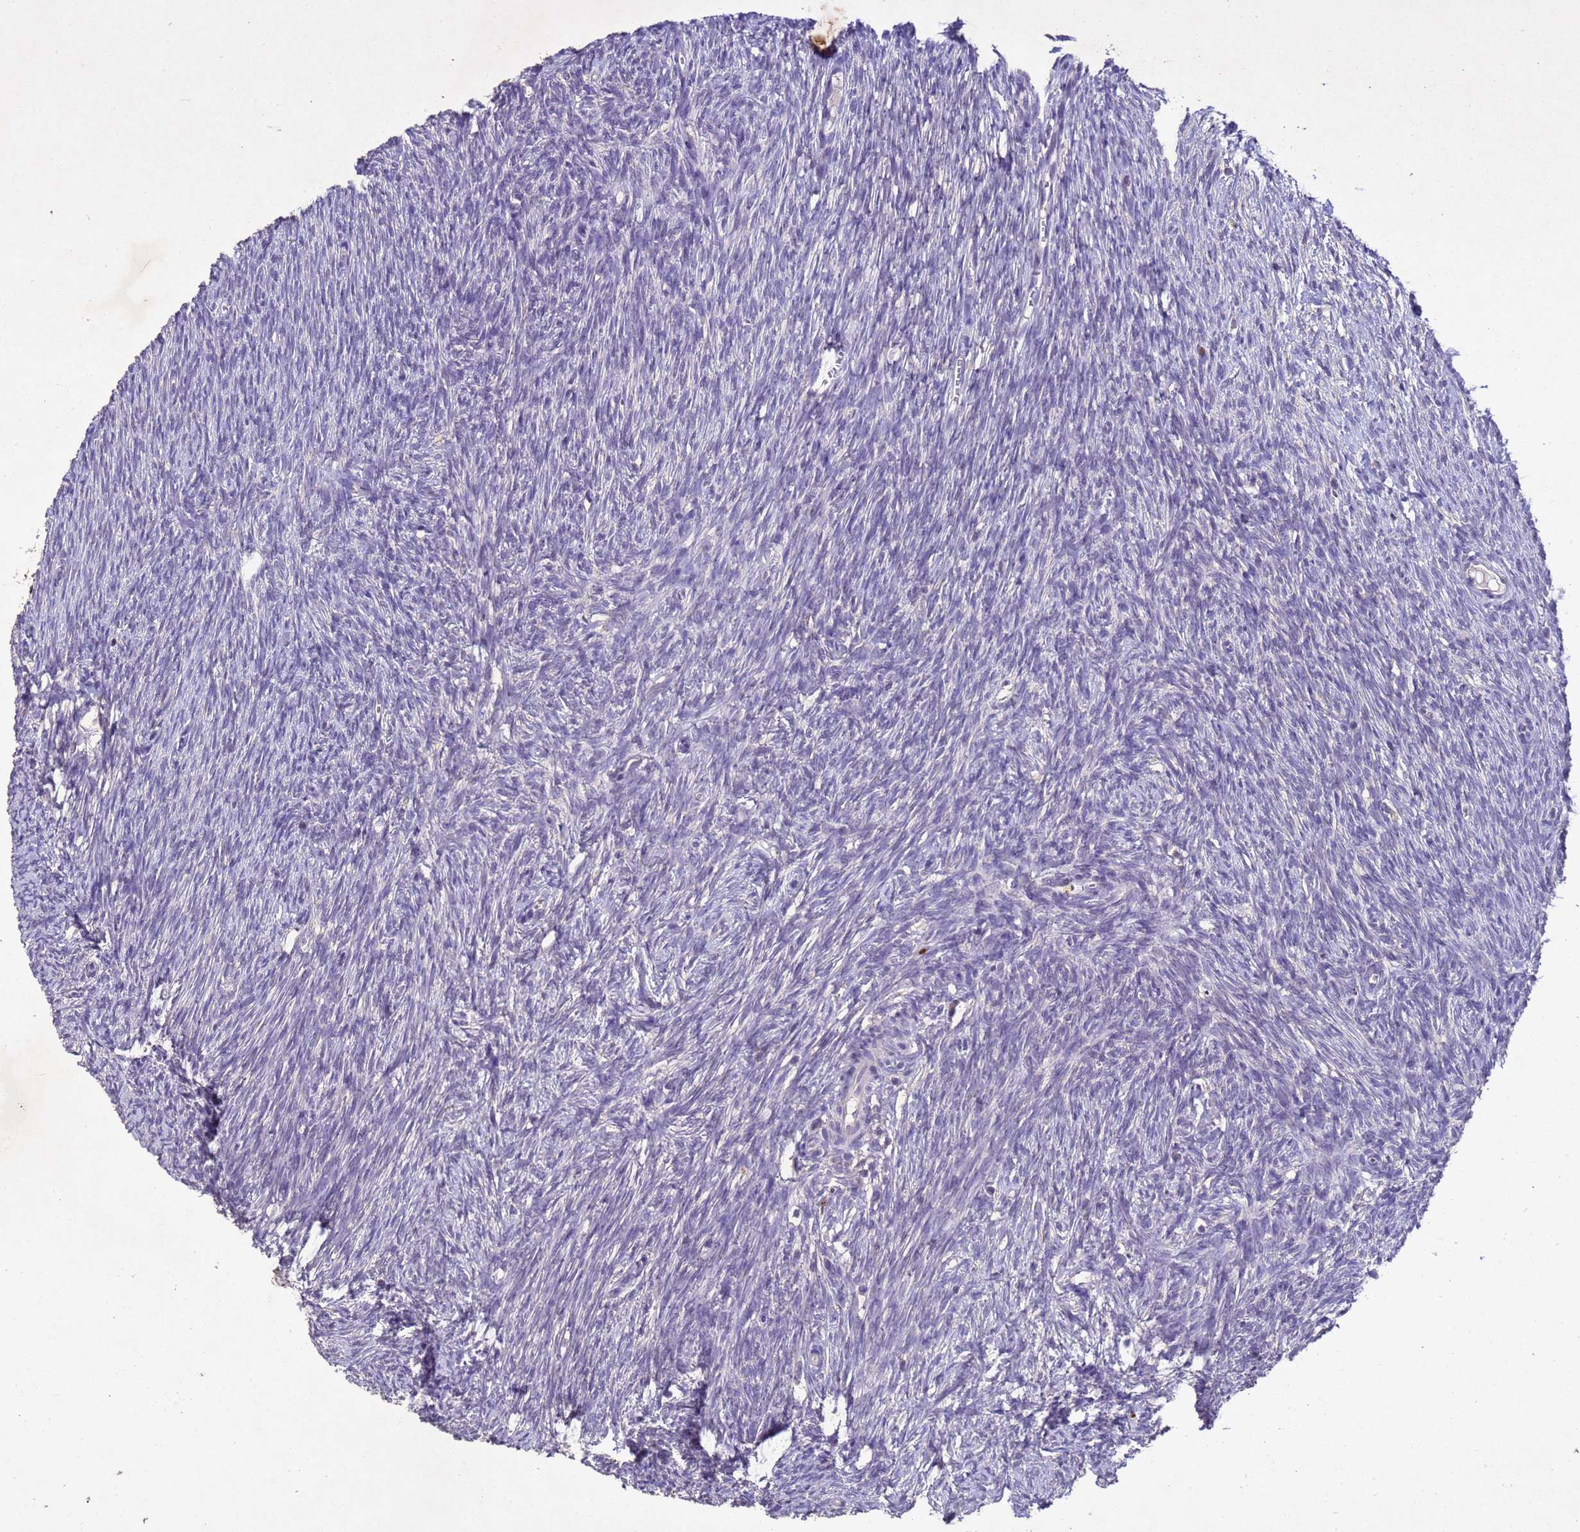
{"staining": {"intensity": "negative", "quantity": "none", "location": "none"}, "tissue": "ovary", "cell_type": "Ovarian stroma cells", "image_type": "normal", "snomed": [{"axis": "morphology", "description": "Normal tissue, NOS"}, {"axis": "topography", "description": "Ovary"}], "caption": "The histopathology image displays no staining of ovarian stroma cells in normal ovary. (IHC, brightfield microscopy, high magnification).", "gene": "NLRP11", "patient": {"sex": "female", "age": 44}}